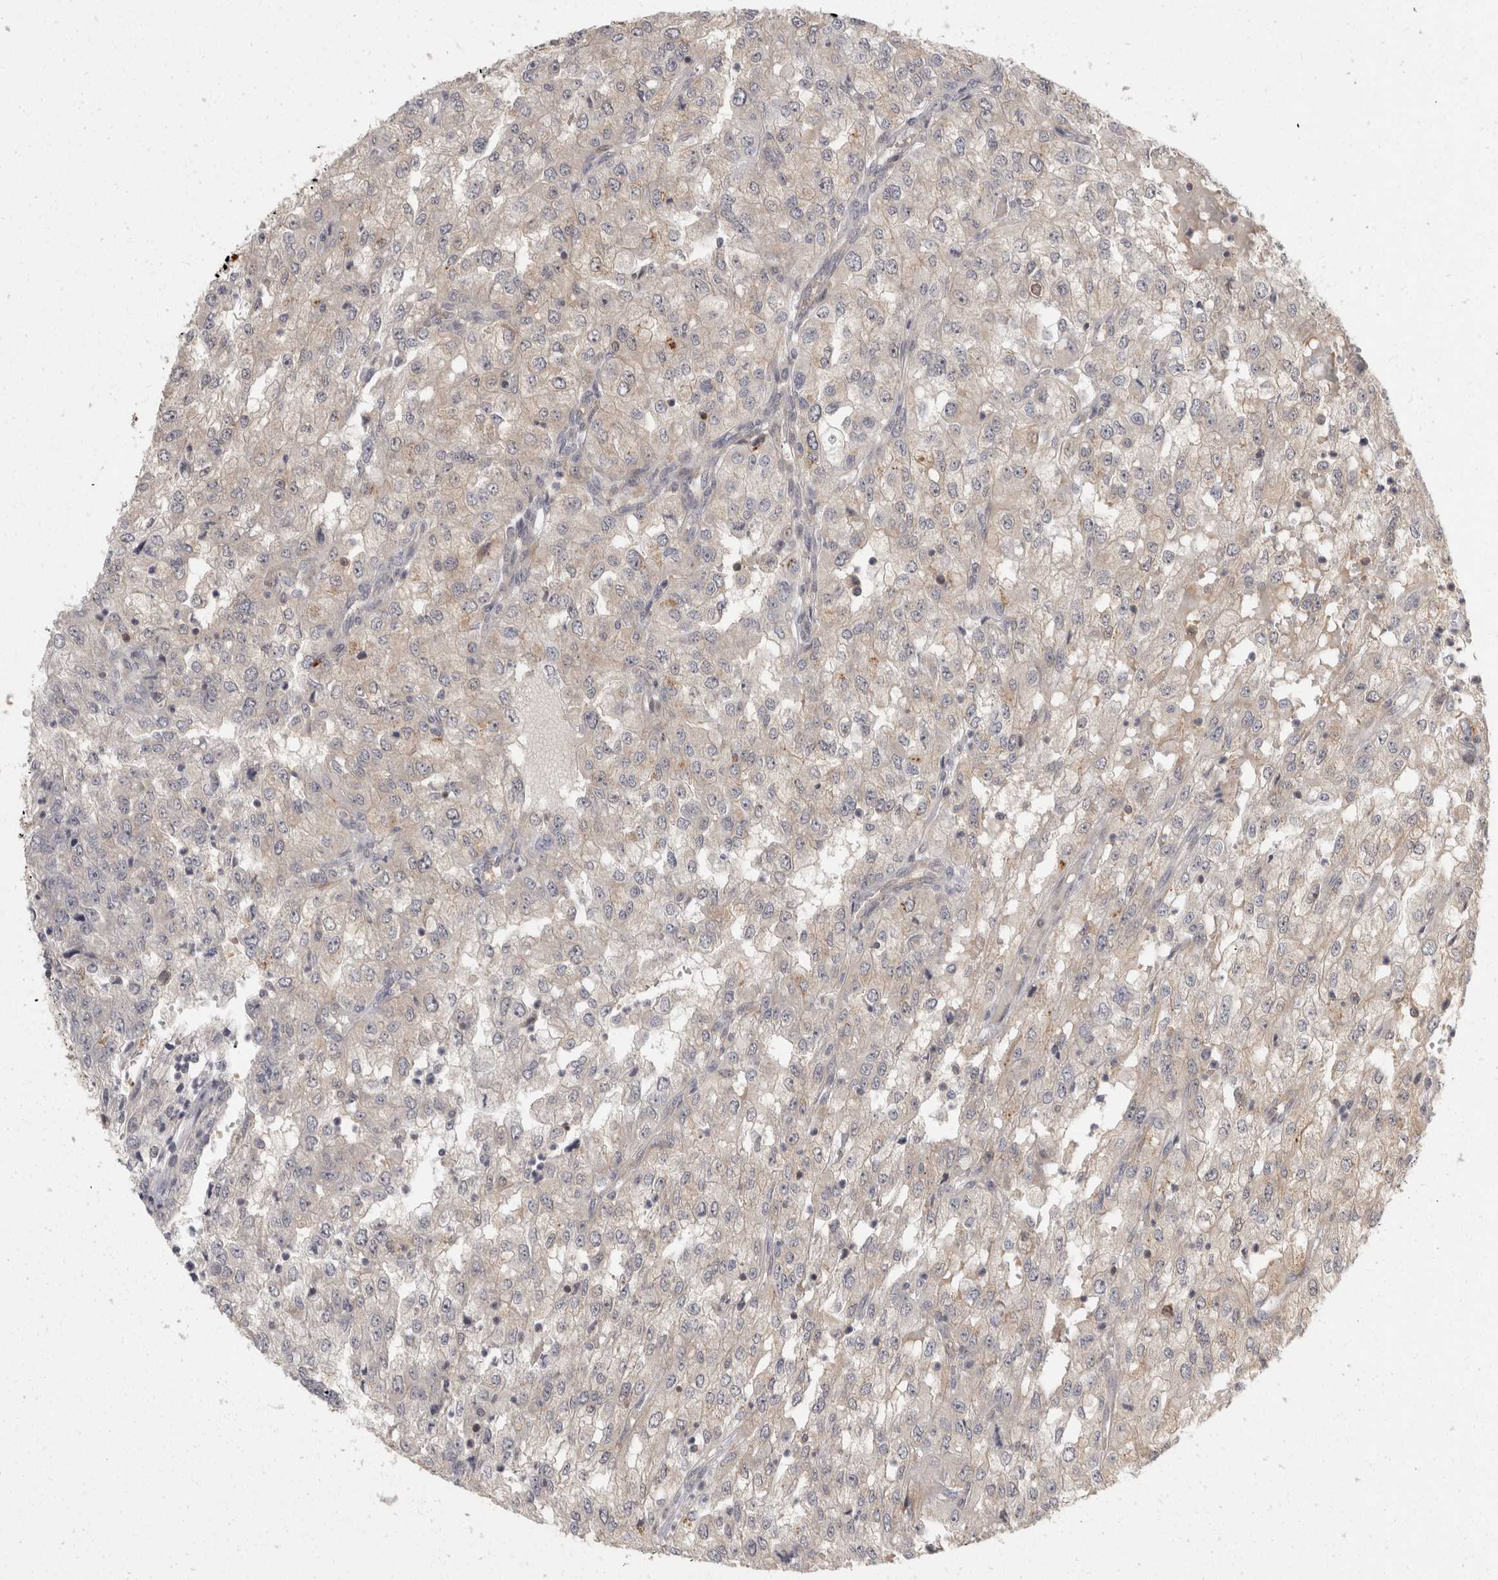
{"staining": {"intensity": "weak", "quantity": "<25%", "location": "cytoplasmic/membranous"}, "tissue": "renal cancer", "cell_type": "Tumor cells", "image_type": "cancer", "snomed": [{"axis": "morphology", "description": "Adenocarcinoma, NOS"}, {"axis": "topography", "description": "Kidney"}], "caption": "Tumor cells show no significant positivity in adenocarcinoma (renal). (IHC, brightfield microscopy, high magnification).", "gene": "ACAT2", "patient": {"sex": "female", "age": 54}}